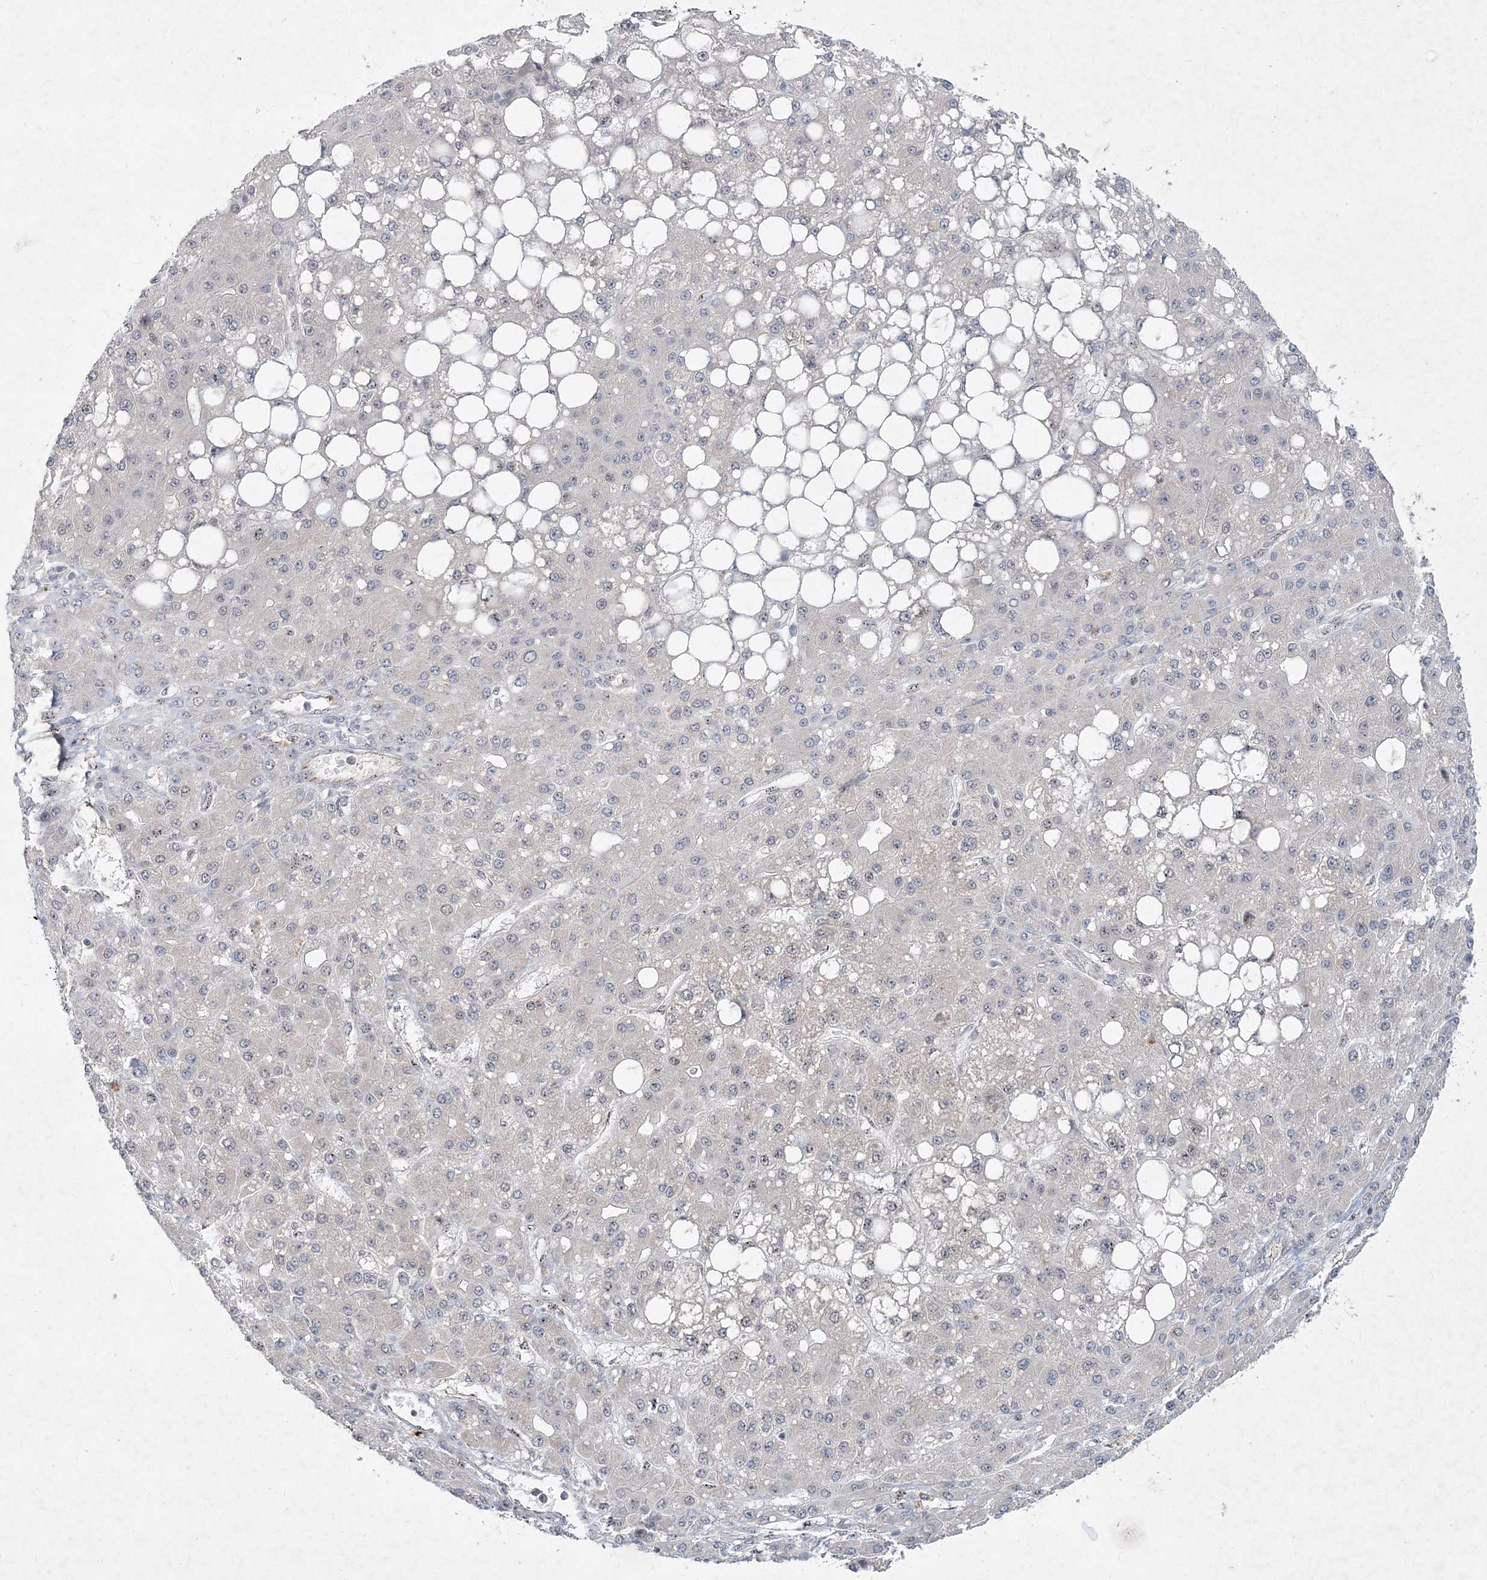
{"staining": {"intensity": "negative", "quantity": "none", "location": "none"}, "tissue": "liver cancer", "cell_type": "Tumor cells", "image_type": "cancer", "snomed": [{"axis": "morphology", "description": "Carcinoma, Hepatocellular, NOS"}, {"axis": "topography", "description": "Liver"}], "caption": "Immunohistochemical staining of human liver hepatocellular carcinoma displays no significant staining in tumor cells.", "gene": "GIN1", "patient": {"sex": "male", "age": 67}}